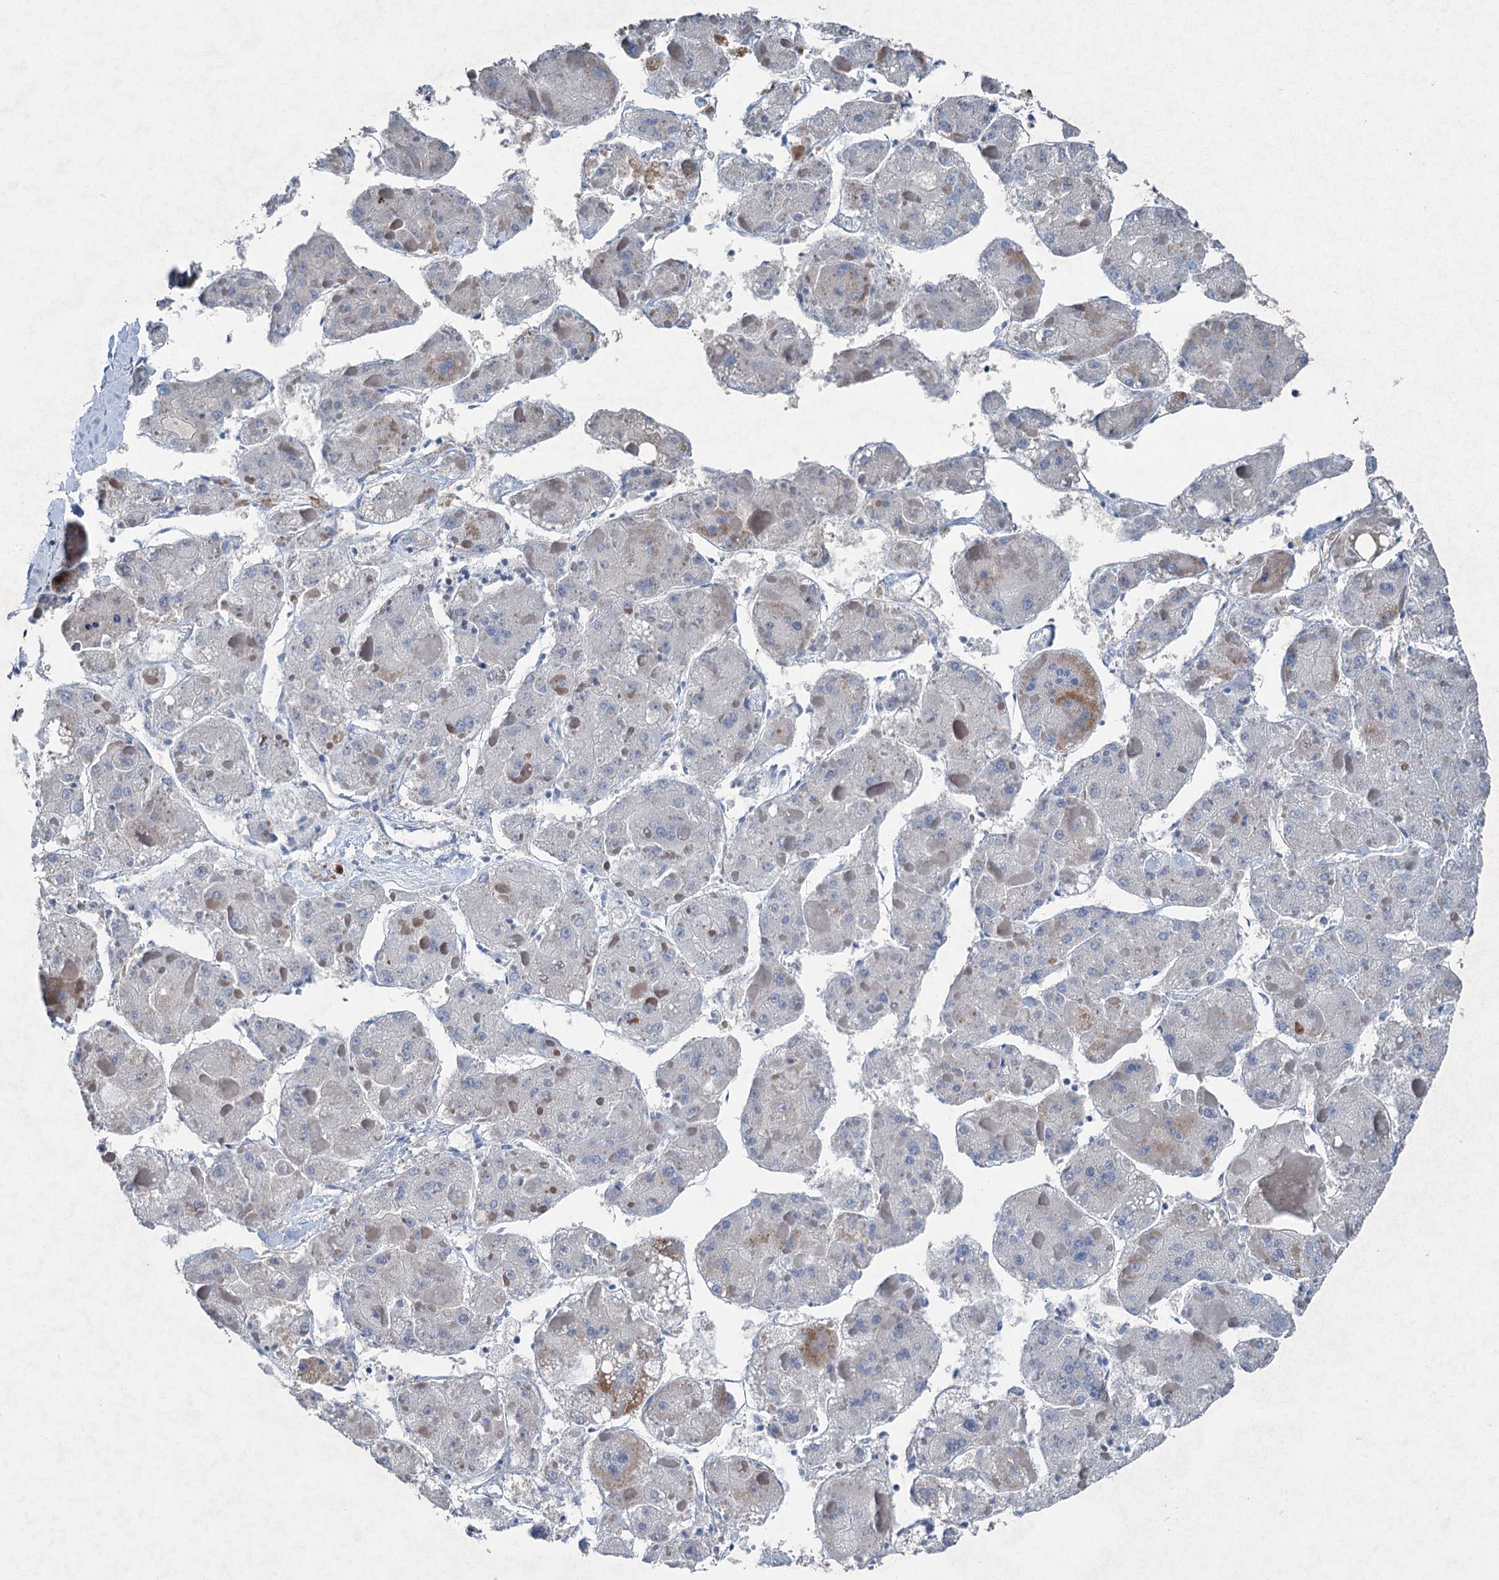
{"staining": {"intensity": "negative", "quantity": "none", "location": "none"}, "tissue": "liver cancer", "cell_type": "Tumor cells", "image_type": "cancer", "snomed": [{"axis": "morphology", "description": "Carcinoma, Hepatocellular, NOS"}, {"axis": "topography", "description": "Liver"}], "caption": "Immunohistochemical staining of liver hepatocellular carcinoma demonstrates no significant staining in tumor cells.", "gene": "ELP4", "patient": {"sex": "female", "age": 73}}